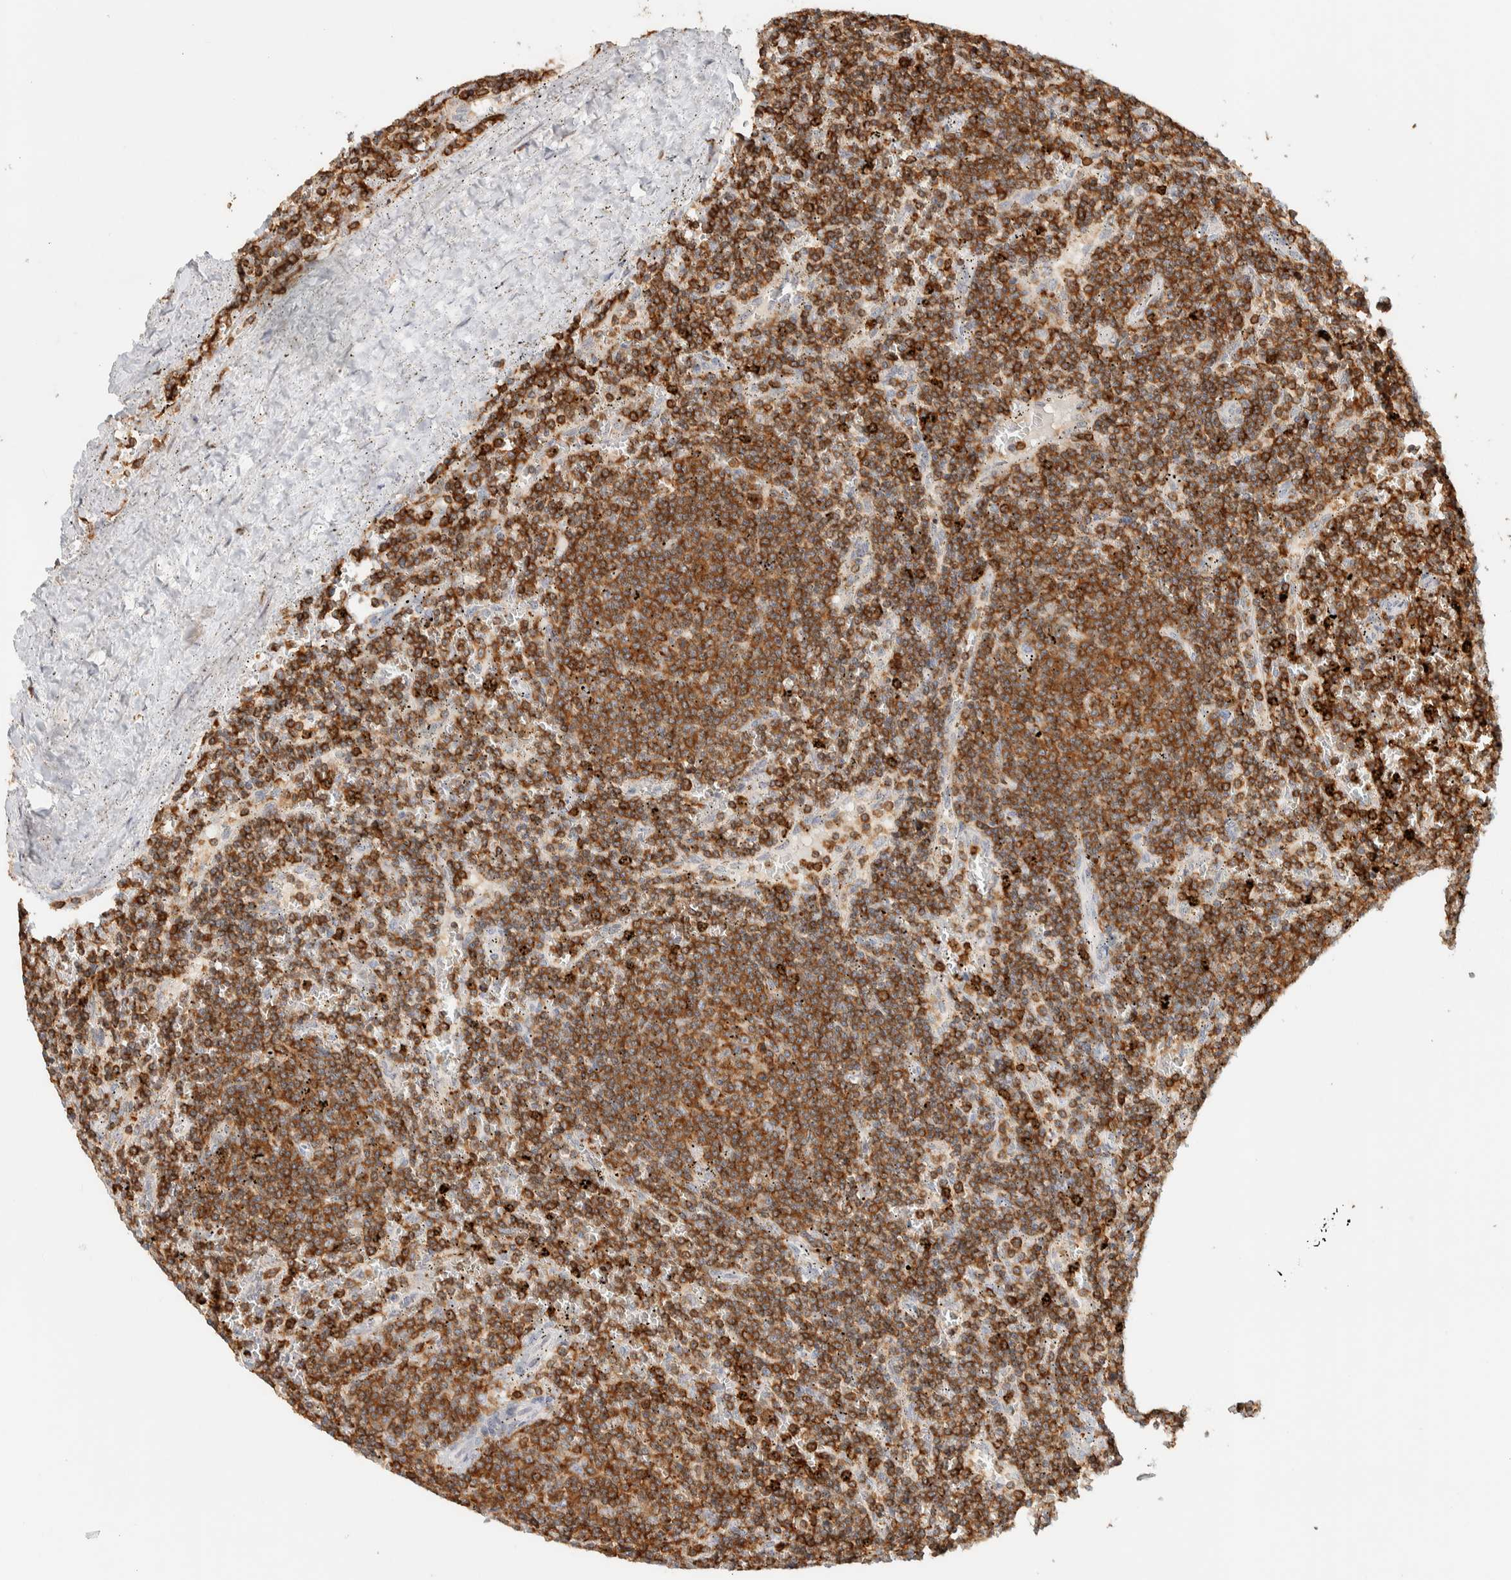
{"staining": {"intensity": "strong", "quantity": ">75%", "location": "cytoplasmic/membranous"}, "tissue": "lymphoma", "cell_type": "Tumor cells", "image_type": "cancer", "snomed": [{"axis": "morphology", "description": "Malignant lymphoma, non-Hodgkin's type, Low grade"}, {"axis": "topography", "description": "Spleen"}], "caption": "Strong cytoplasmic/membranous expression for a protein is identified in approximately >75% of tumor cells of malignant lymphoma, non-Hodgkin's type (low-grade) using immunohistochemistry (IHC).", "gene": "RUNDC1", "patient": {"sex": "female", "age": 50}}